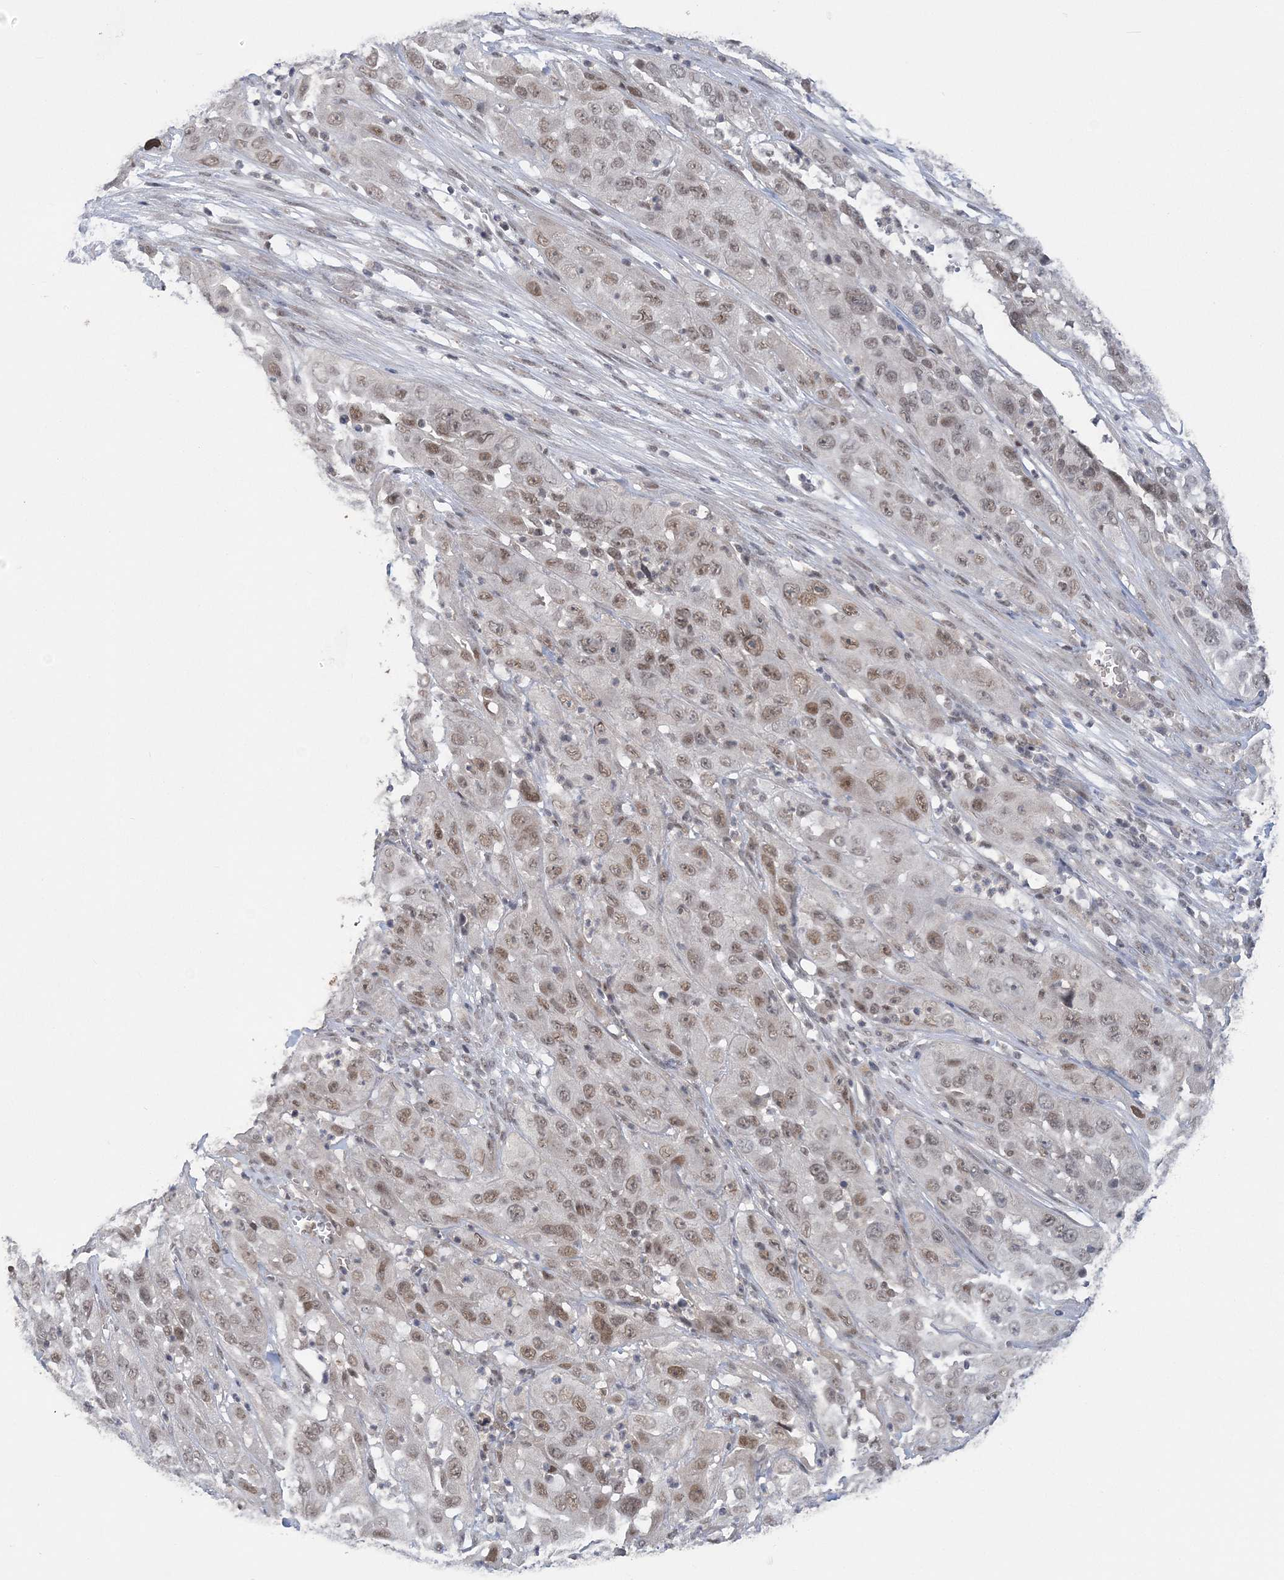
{"staining": {"intensity": "moderate", "quantity": ">75%", "location": "nuclear"}, "tissue": "cervical cancer", "cell_type": "Tumor cells", "image_type": "cancer", "snomed": [{"axis": "morphology", "description": "Squamous cell carcinoma, NOS"}, {"axis": "topography", "description": "Cervix"}], "caption": "Tumor cells display medium levels of moderate nuclear positivity in about >75% of cells in human cervical cancer (squamous cell carcinoma).", "gene": "ZBTB7A", "patient": {"sex": "female", "age": 32}}